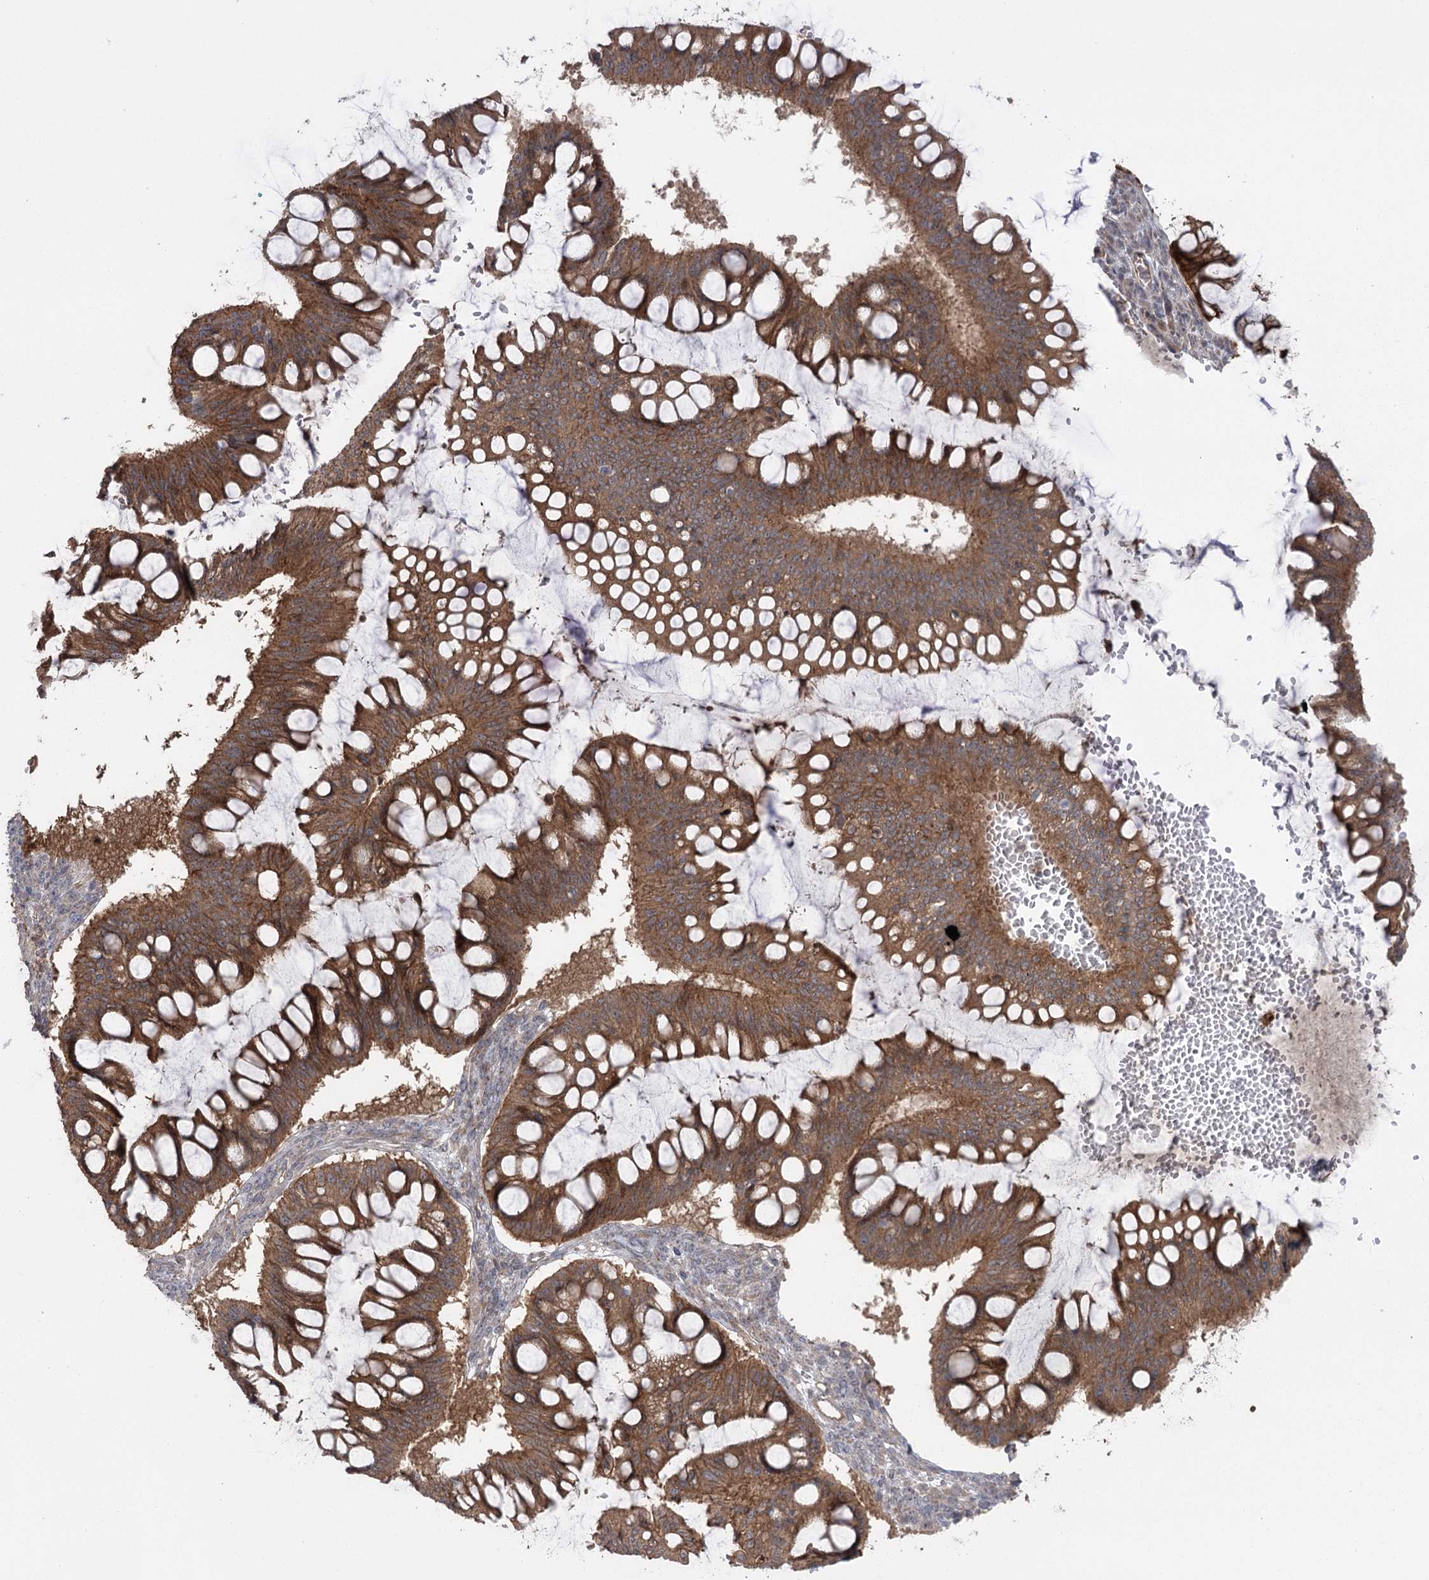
{"staining": {"intensity": "strong", "quantity": ">75%", "location": "cytoplasmic/membranous"}, "tissue": "ovarian cancer", "cell_type": "Tumor cells", "image_type": "cancer", "snomed": [{"axis": "morphology", "description": "Cystadenocarcinoma, mucinous, NOS"}, {"axis": "topography", "description": "Ovary"}], "caption": "Mucinous cystadenocarcinoma (ovarian) stained with a brown dye demonstrates strong cytoplasmic/membranous positive expression in approximately >75% of tumor cells.", "gene": "KCNN2", "patient": {"sex": "female", "age": 73}}